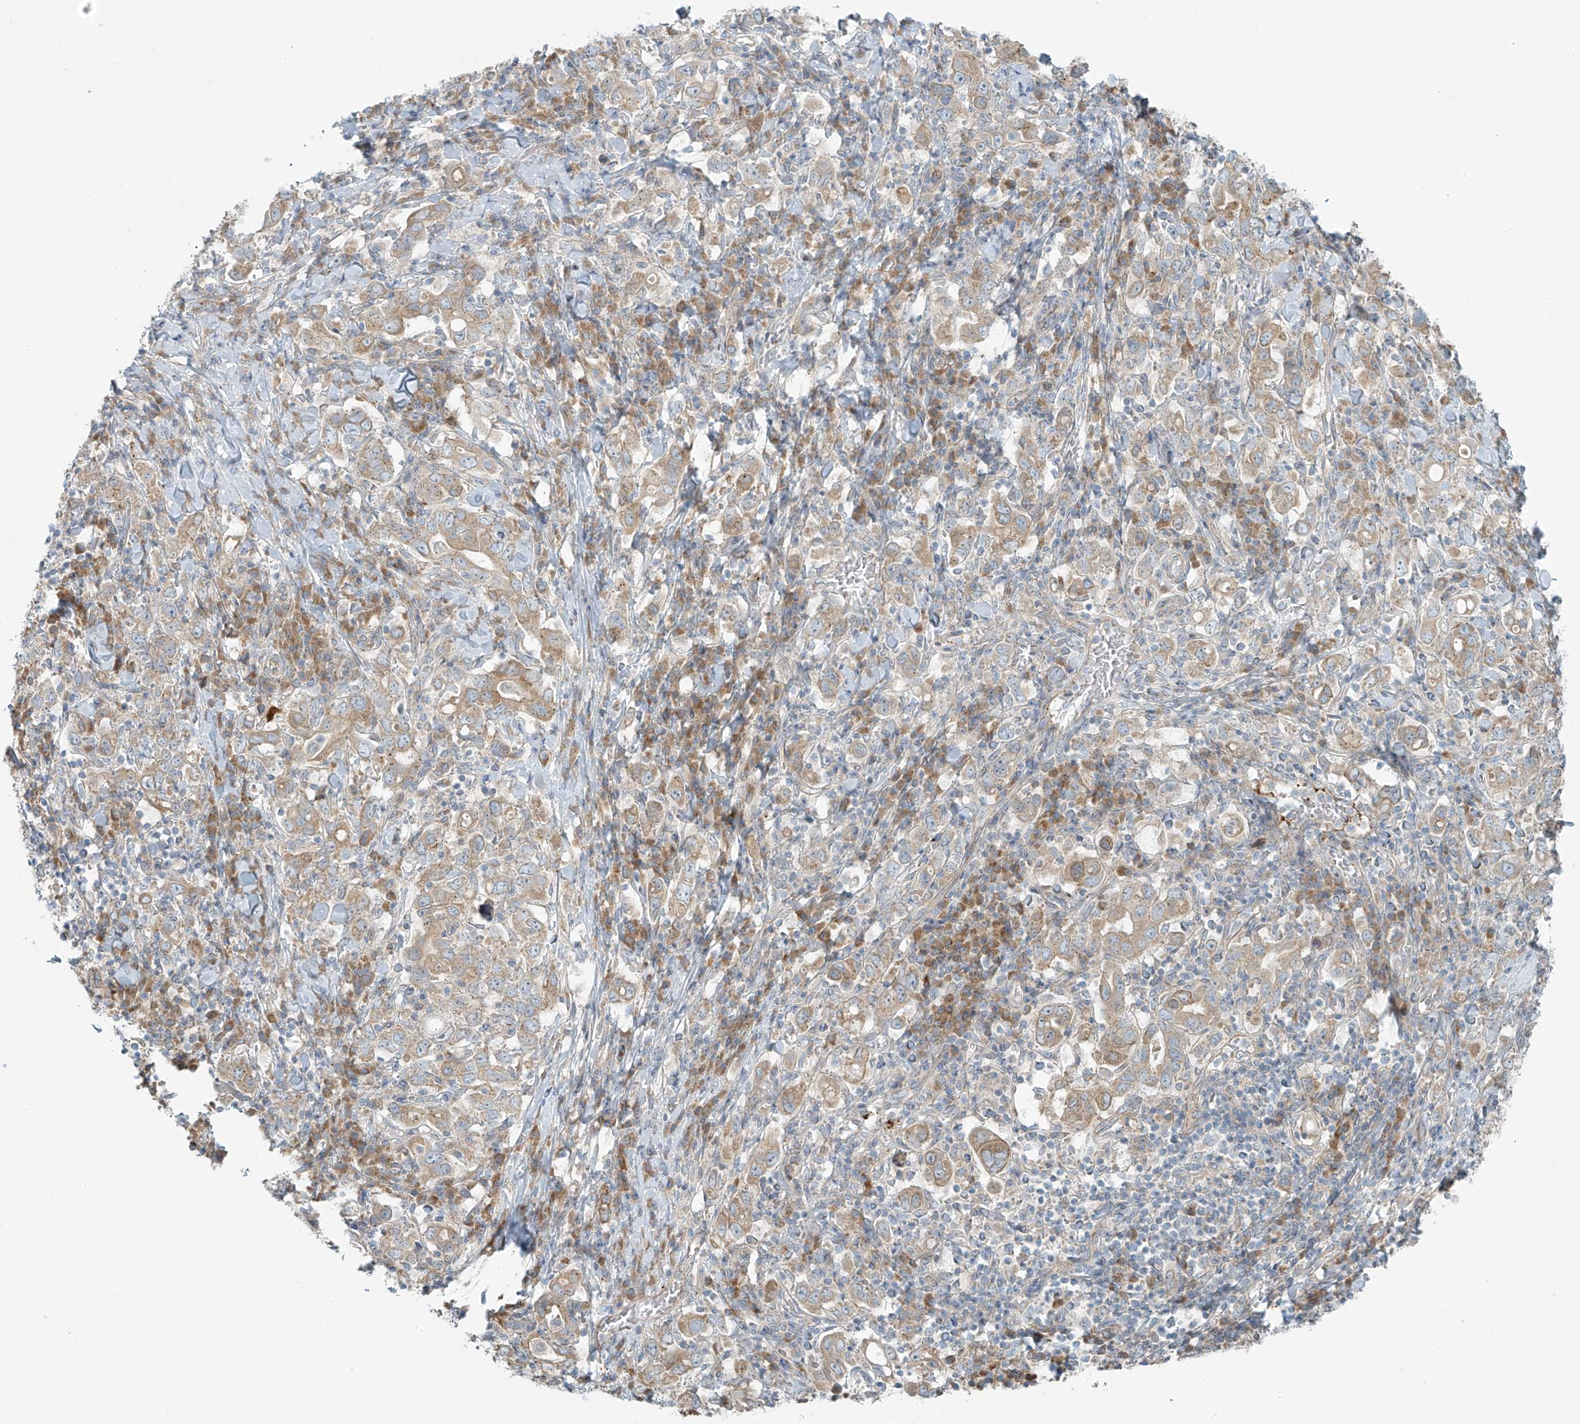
{"staining": {"intensity": "moderate", "quantity": ">75%", "location": "cytoplasmic/membranous"}, "tissue": "stomach cancer", "cell_type": "Tumor cells", "image_type": "cancer", "snomed": [{"axis": "morphology", "description": "Adenocarcinoma, NOS"}, {"axis": "topography", "description": "Stomach, upper"}], "caption": "Tumor cells reveal moderate cytoplasmic/membranous positivity in about >75% of cells in stomach cancer. Using DAB (3,3'-diaminobenzidine) (brown) and hematoxylin (blue) stains, captured at high magnification using brightfield microscopy.", "gene": "LZTS3", "patient": {"sex": "male", "age": 62}}